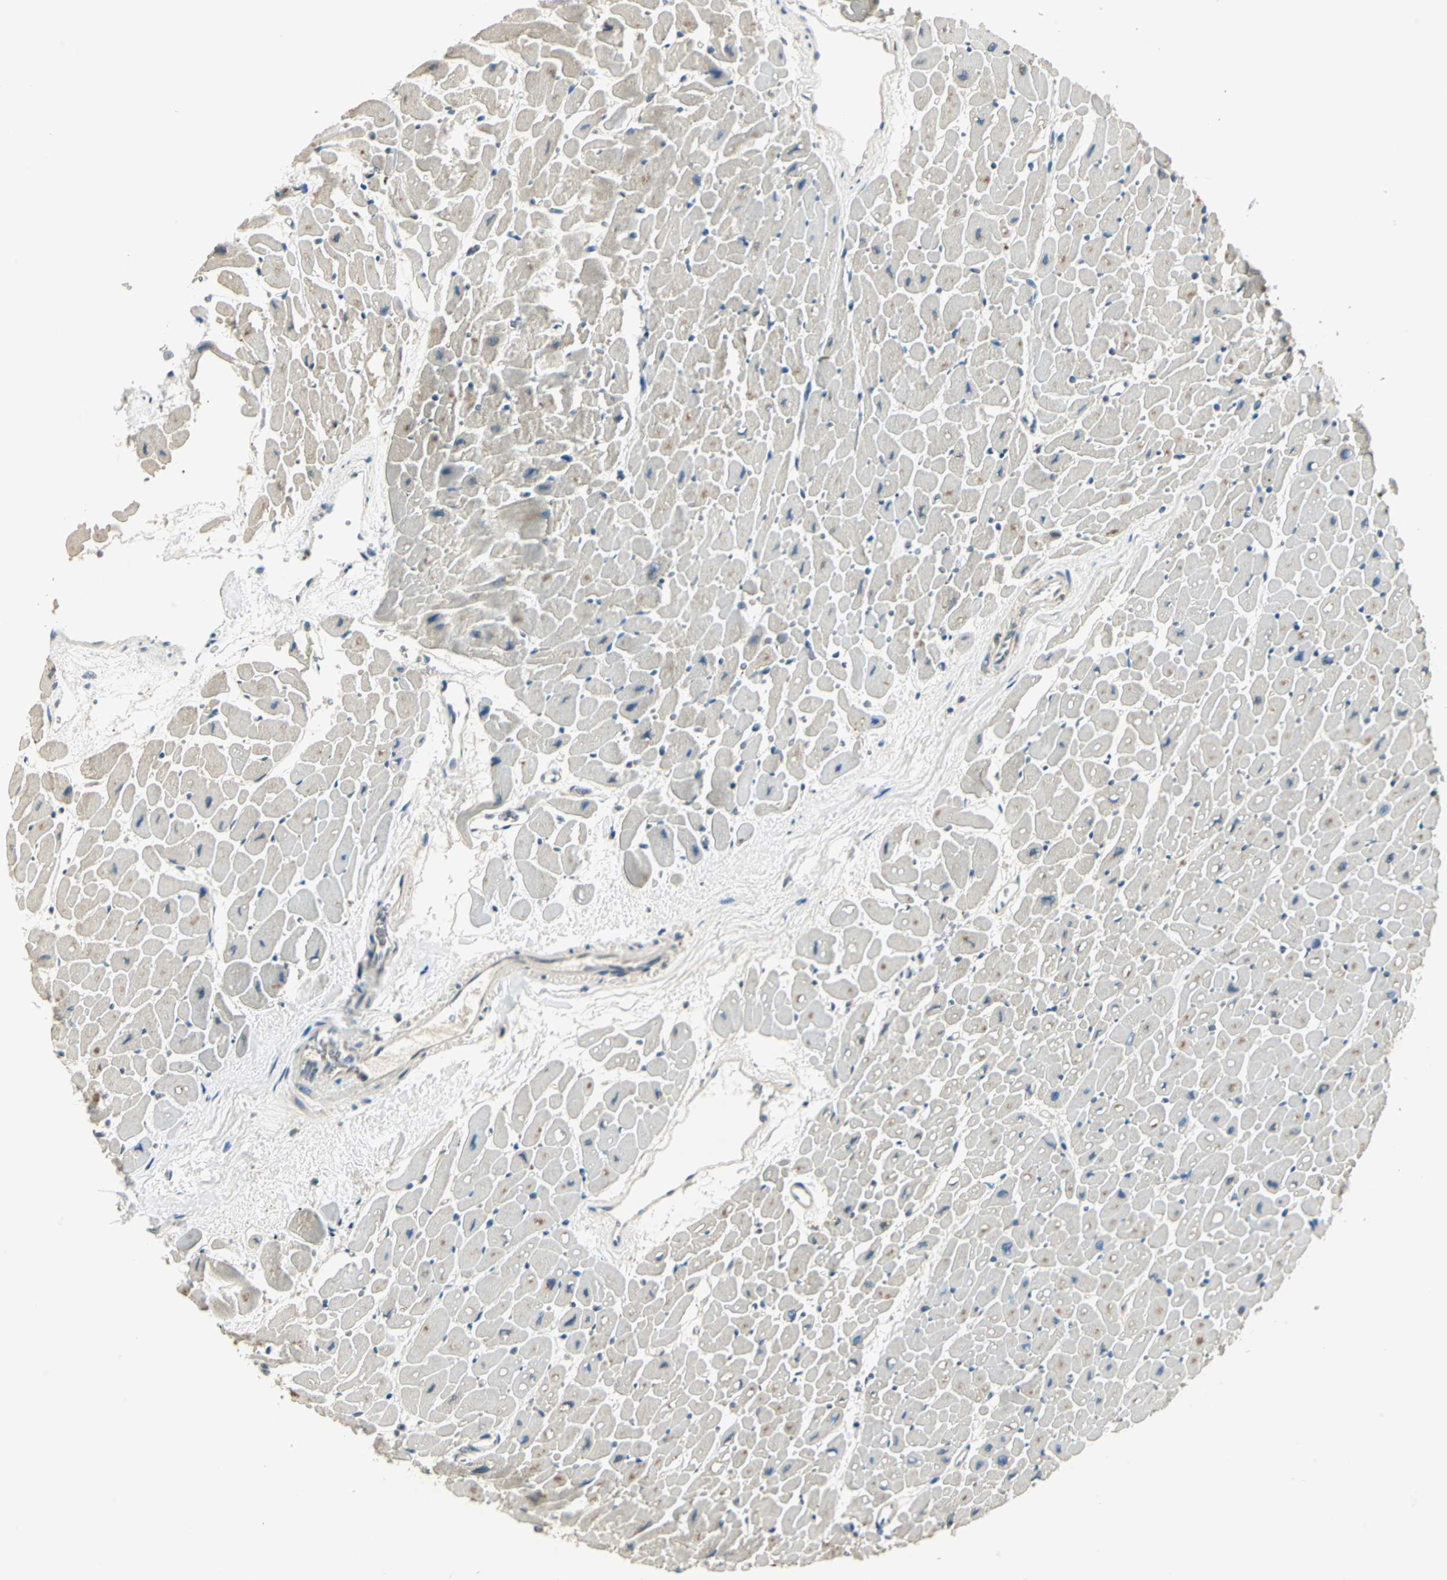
{"staining": {"intensity": "weak", "quantity": "<25%", "location": "cytoplasmic/membranous"}, "tissue": "heart muscle", "cell_type": "Cardiomyocytes", "image_type": "normal", "snomed": [{"axis": "morphology", "description": "Normal tissue, NOS"}, {"axis": "topography", "description": "Heart"}], "caption": "Immunohistochemistry (IHC) photomicrograph of unremarkable human heart muscle stained for a protein (brown), which exhibits no expression in cardiomyocytes.", "gene": "NIT1", "patient": {"sex": "male", "age": 45}}